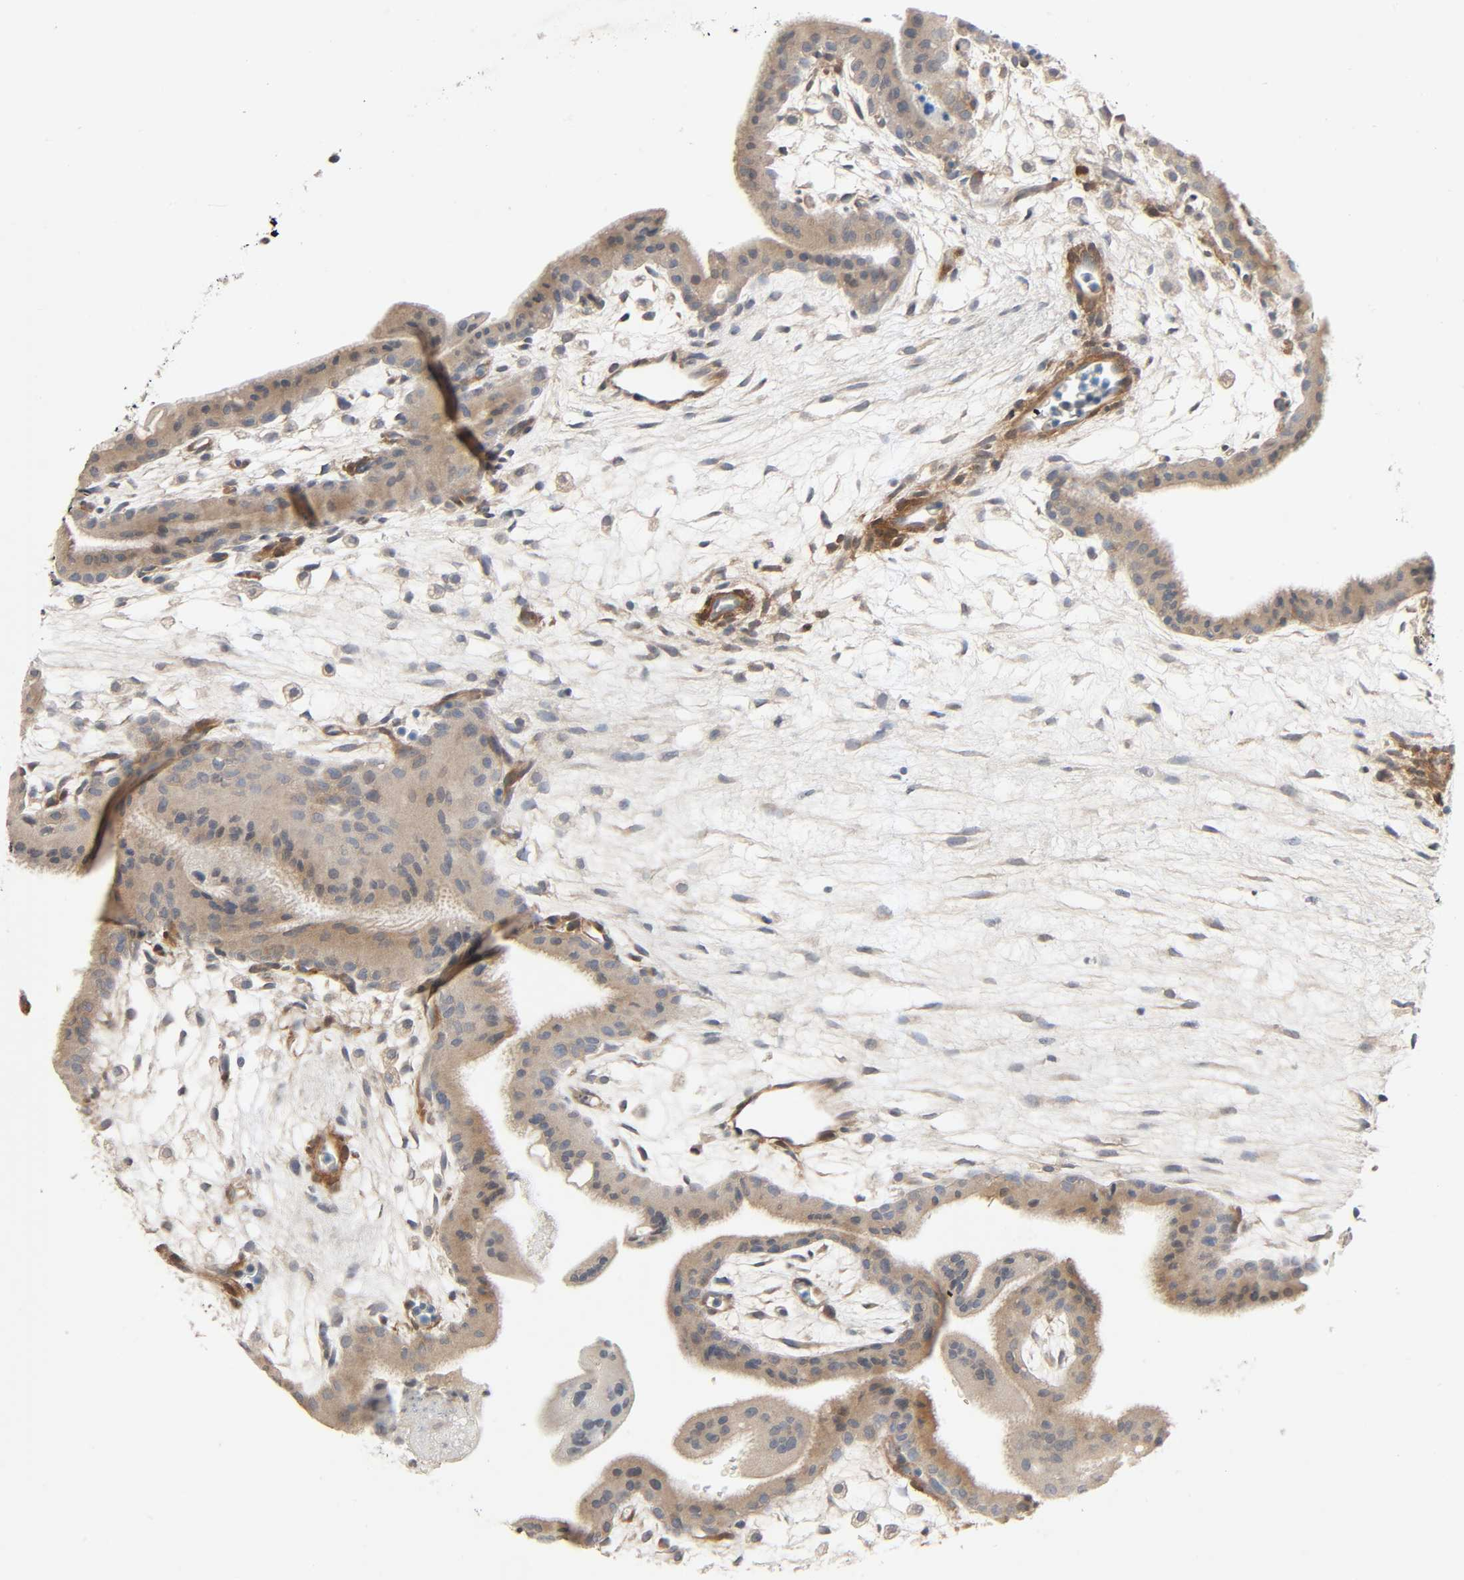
{"staining": {"intensity": "moderate", "quantity": ">75%", "location": "cytoplasmic/membranous"}, "tissue": "placenta", "cell_type": "Trophoblastic cells", "image_type": "normal", "snomed": [{"axis": "morphology", "description": "Normal tissue, NOS"}, {"axis": "topography", "description": "Placenta"}], "caption": "Immunohistochemical staining of normal placenta displays medium levels of moderate cytoplasmic/membranous staining in approximately >75% of trophoblastic cells.", "gene": "PTK2", "patient": {"sex": "female", "age": 35}}